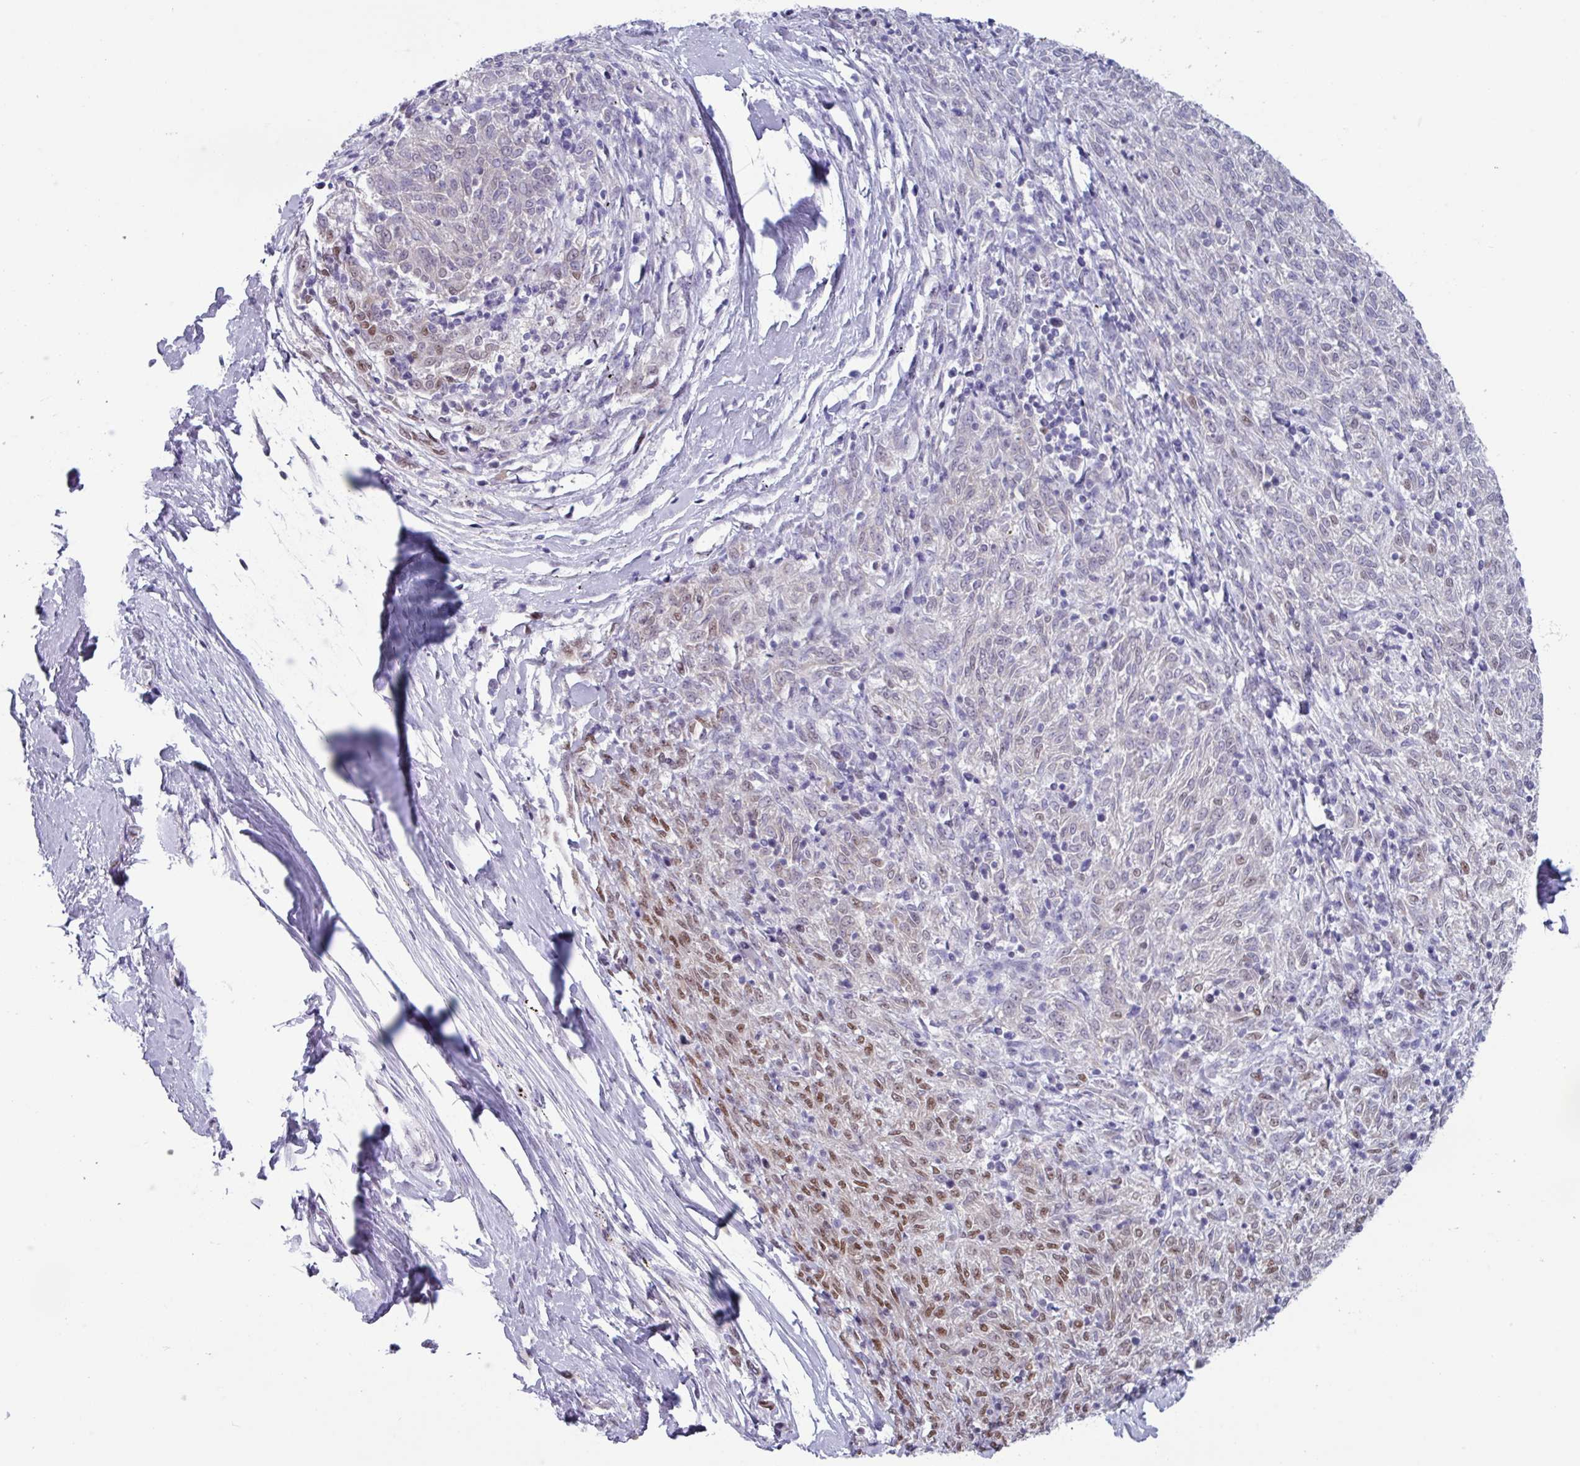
{"staining": {"intensity": "weak", "quantity": "<25%", "location": "nuclear"}, "tissue": "melanoma", "cell_type": "Tumor cells", "image_type": "cancer", "snomed": [{"axis": "morphology", "description": "Malignant melanoma, NOS"}, {"axis": "topography", "description": "Skin"}], "caption": "A photomicrograph of human malignant melanoma is negative for staining in tumor cells. (DAB immunohistochemistry visualized using brightfield microscopy, high magnification).", "gene": "PUF60", "patient": {"sex": "female", "age": 72}}